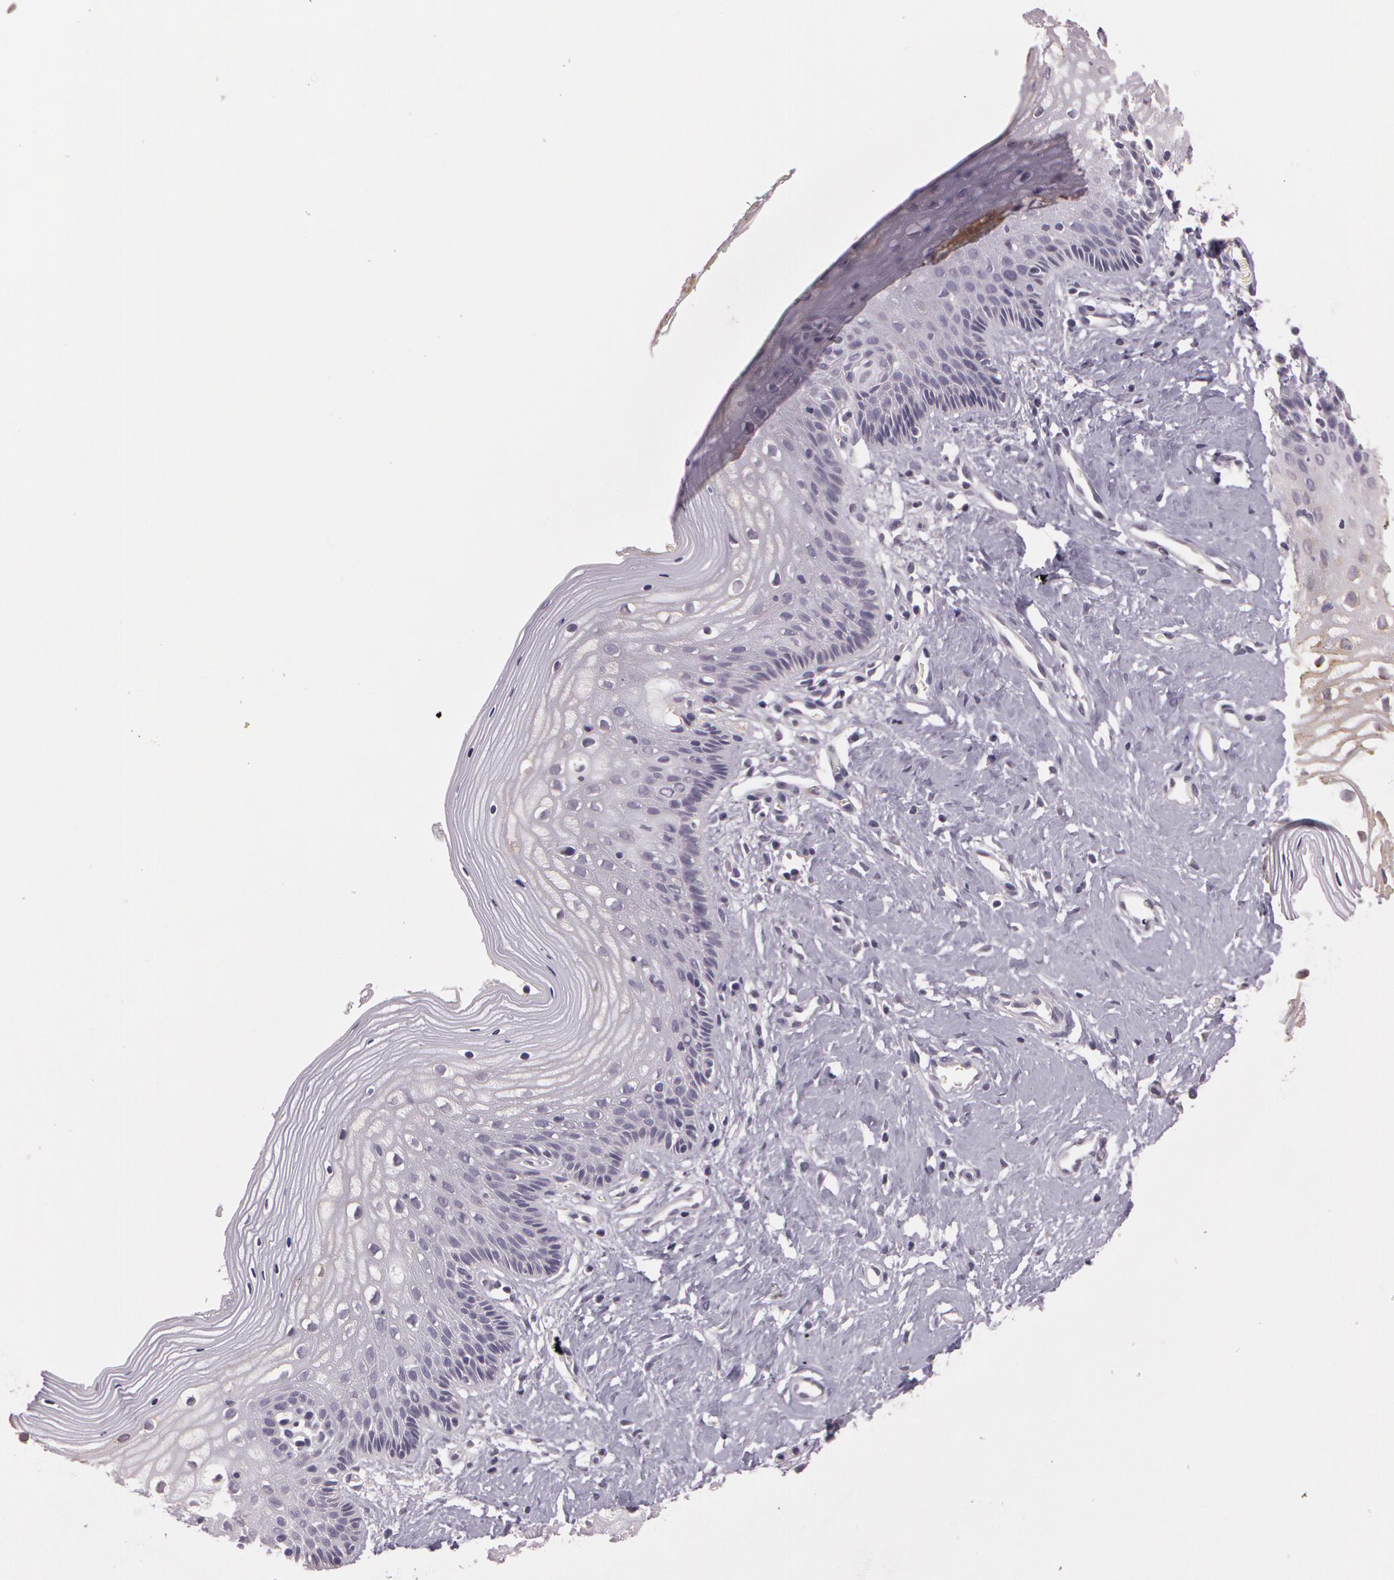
{"staining": {"intensity": "negative", "quantity": "none", "location": "none"}, "tissue": "vagina", "cell_type": "Squamous epithelial cells", "image_type": "normal", "snomed": [{"axis": "morphology", "description": "Normal tissue, NOS"}, {"axis": "topography", "description": "Vagina"}], "caption": "IHC image of unremarkable human vagina stained for a protein (brown), which displays no expression in squamous epithelial cells.", "gene": "G2E3", "patient": {"sex": "female", "age": 46}}